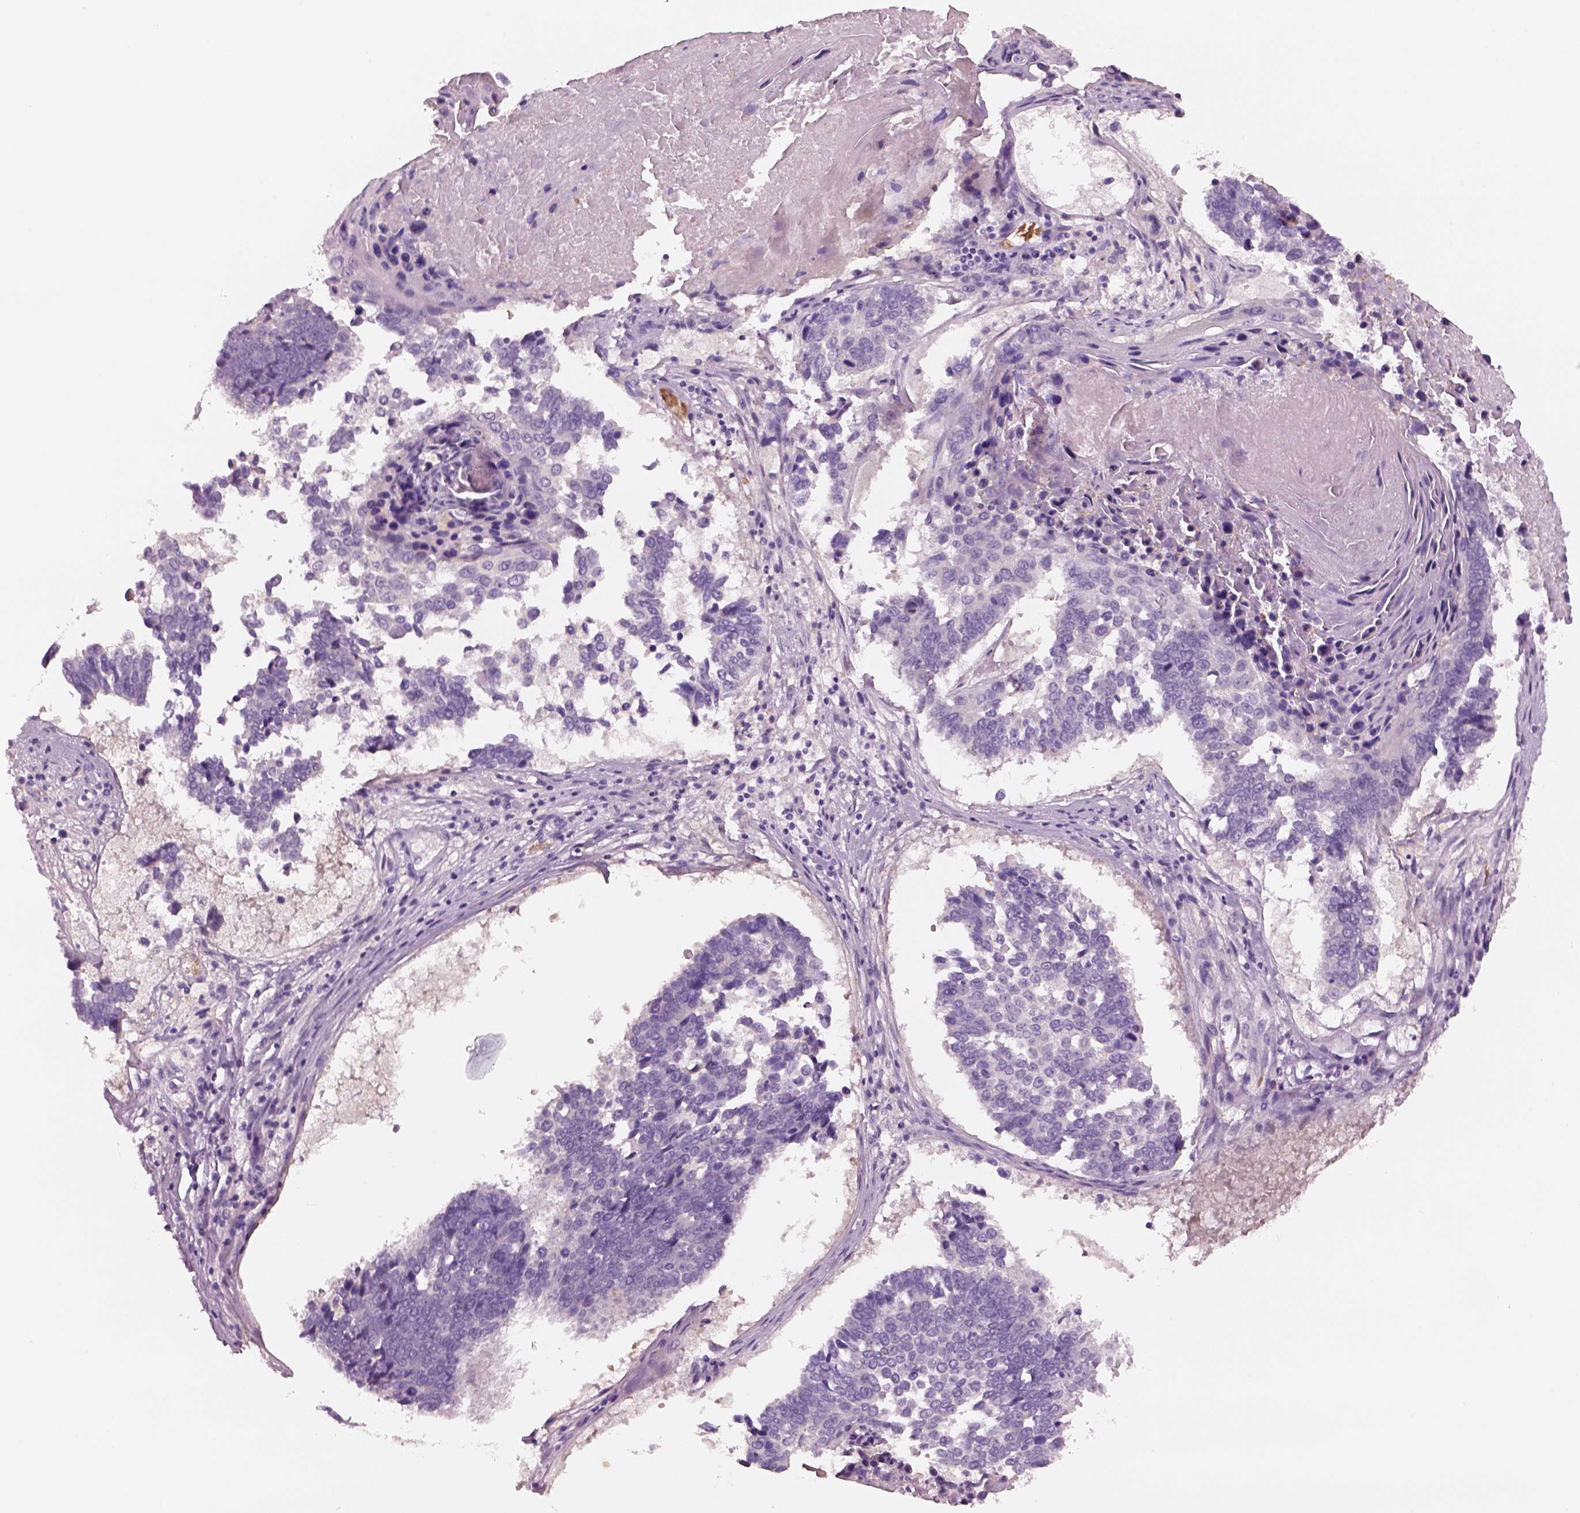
{"staining": {"intensity": "negative", "quantity": "none", "location": "none"}, "tissue": "lung cancer", "cell_type": "Tumor cells", "image_type": "cancer", "snomed": [{"axis": "morphology", "description": "Squamous cell carcinoma, NOS"}, {"axis": "topography", "description": "Lung"}], "caption": "A micrograph of lung cancer stained for a protein displays no brown staining in tumor cells.", "gene": "ELSPBP1", "patient": {"sex": "male", "age": 73}}